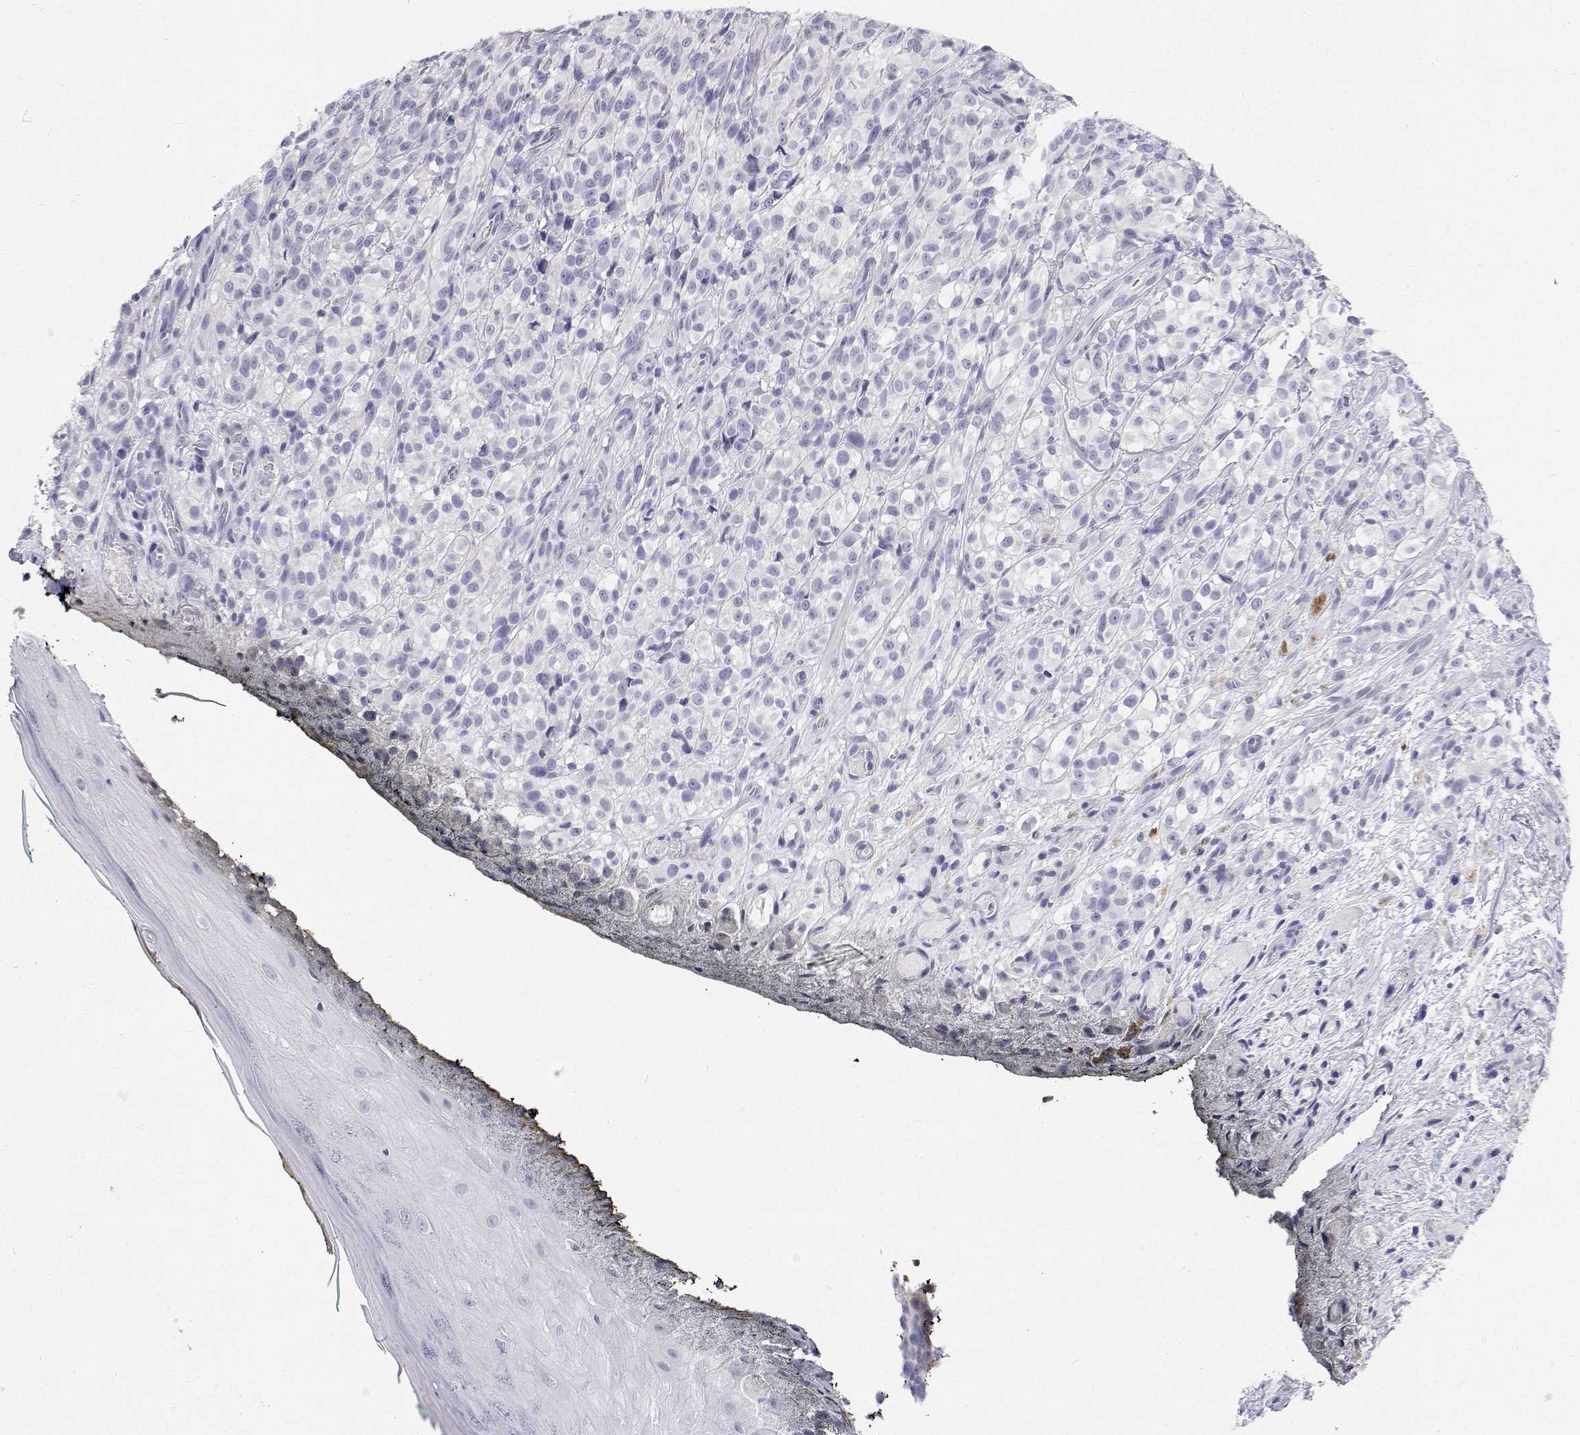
{"staining": {"intensity": "negative", "quantity": "none", "location": "none"}, "tissue": "melanoma", "cell_type": "Tumor cells", "image_type": "cancer", "snomed": [{"axis": "morphology", "description": "Malignant melanoma, NOS"}, {"axis": "topography", "description": "Skin"}], "caption": "Micrograph shows no significant protein positivity in tumor cells of malignant melanoma. (DAB immunohistochemistry, high magnification).", "gene": "NCR2", "patient": {"sex": "female", "age": 85}}